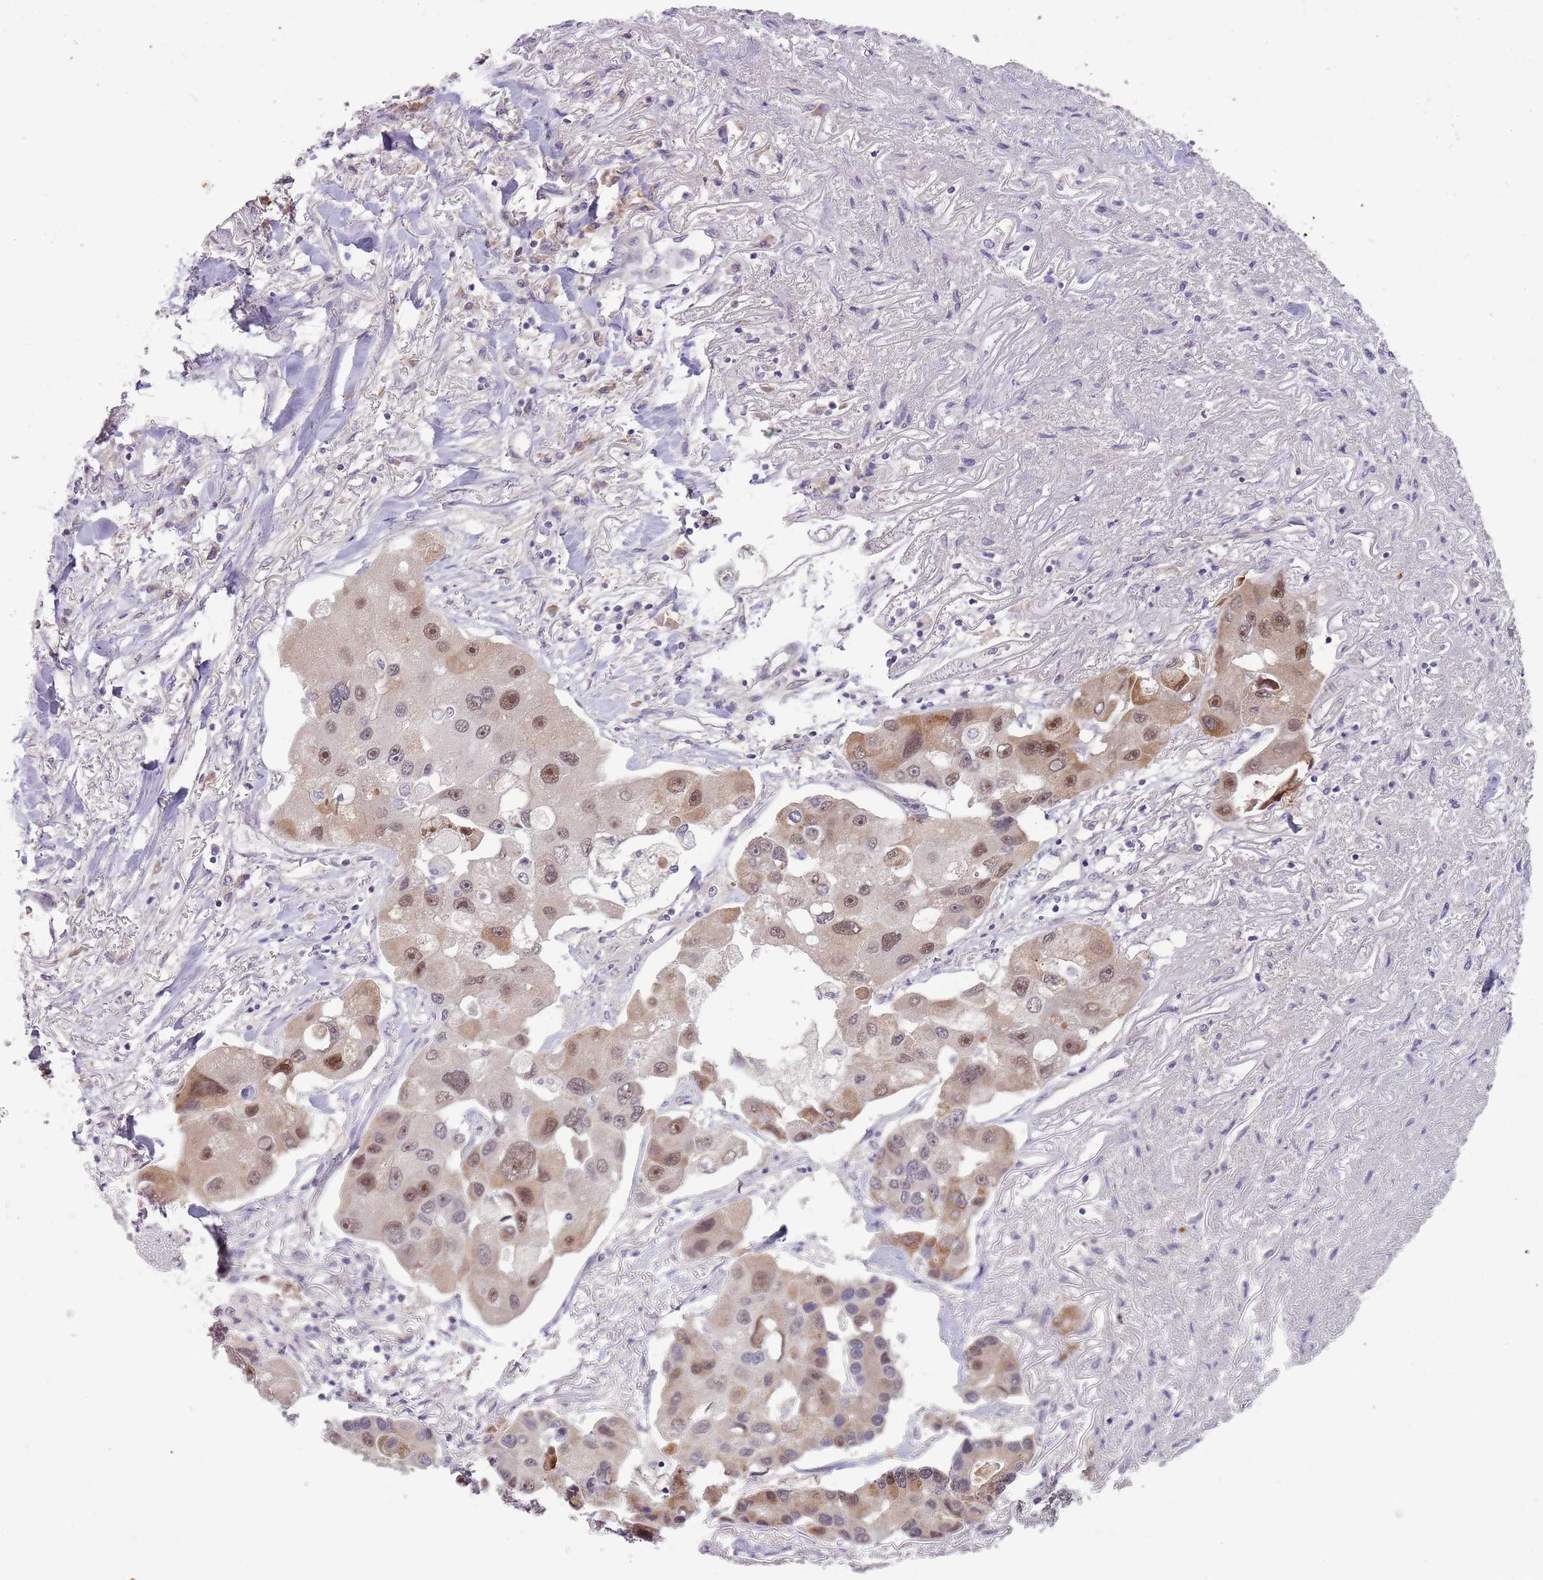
{"staining": {"intensity": "moderate", "quantity": "25%-75%", "location": "nuclear"}, "tissue": "lung cancer", "cell_type": "Tumor cells", "image_type": "cancer", "snomed": [{"axis": "morphology", "description": "Adenocarcinoma, NOS"}, {"axis": "topography", "description": "Lung"}], "caption": "Moderate nuclear expression for a protein is identified in about 25%-75% of tumor cells of lung cancer using immunohistochemistry (IHC).", "gene": "NBPF6", "patient": {"sex": "female", "age": 54}}